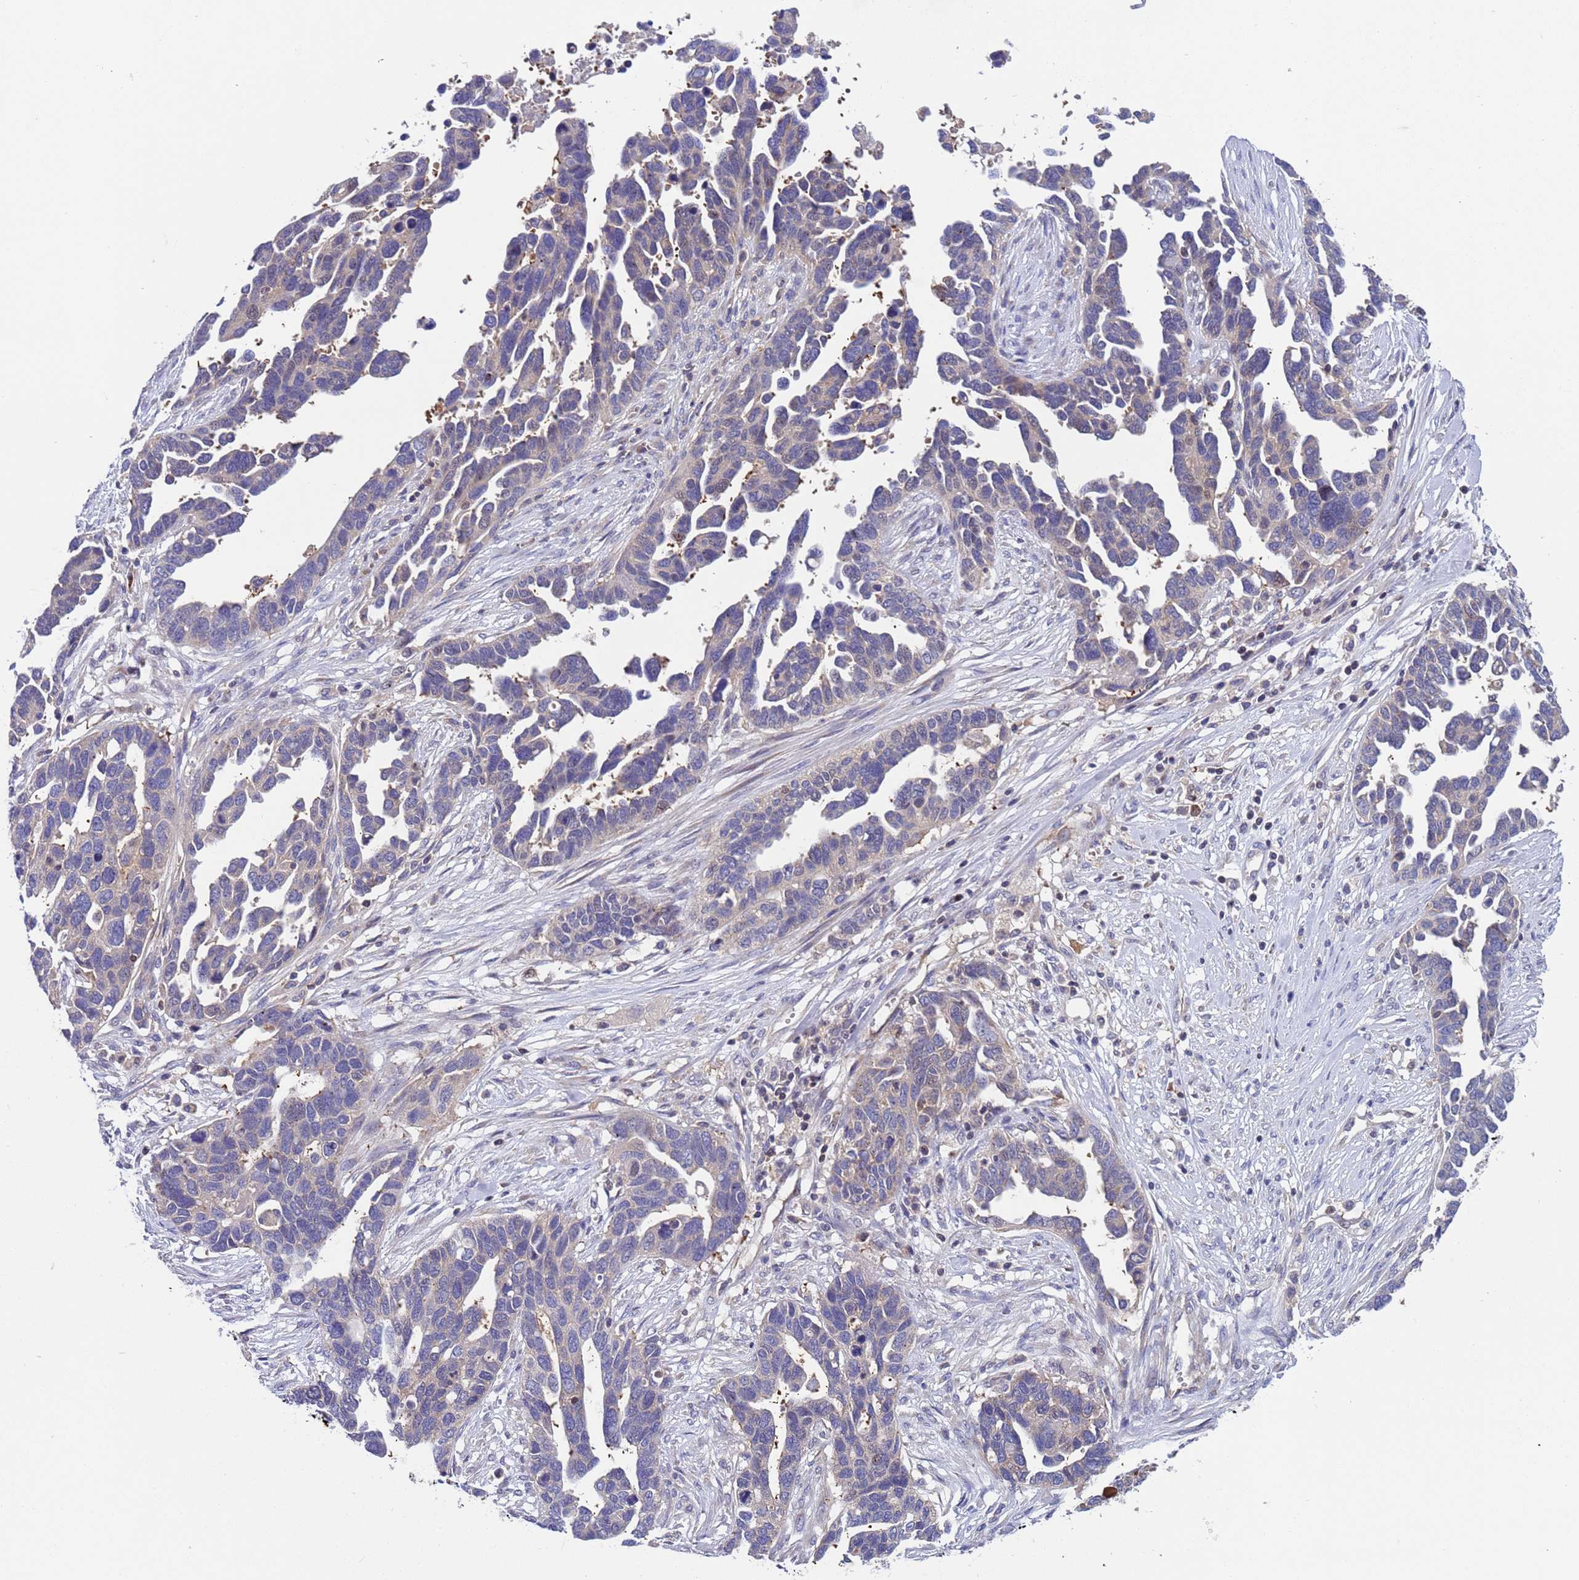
{"staining": {"intensity": "negative", "quantity": "none", "location": "none"}, "tissue": "ovarian cancer", "cell_type": "Tumor cells", "image_type": "cancer", "snomed": [{"axis": "morphology", "description": "Cystadenocarcinoma, serous, NOS"}, {"axis": "topography", "description": "Ovary"}], "caption": "This is a image of IHC staining of ovarian cancer, which shows no positivity in tumor cells.", "gene": "PARP16", "patient": {"sex": "female", "age": 54}}